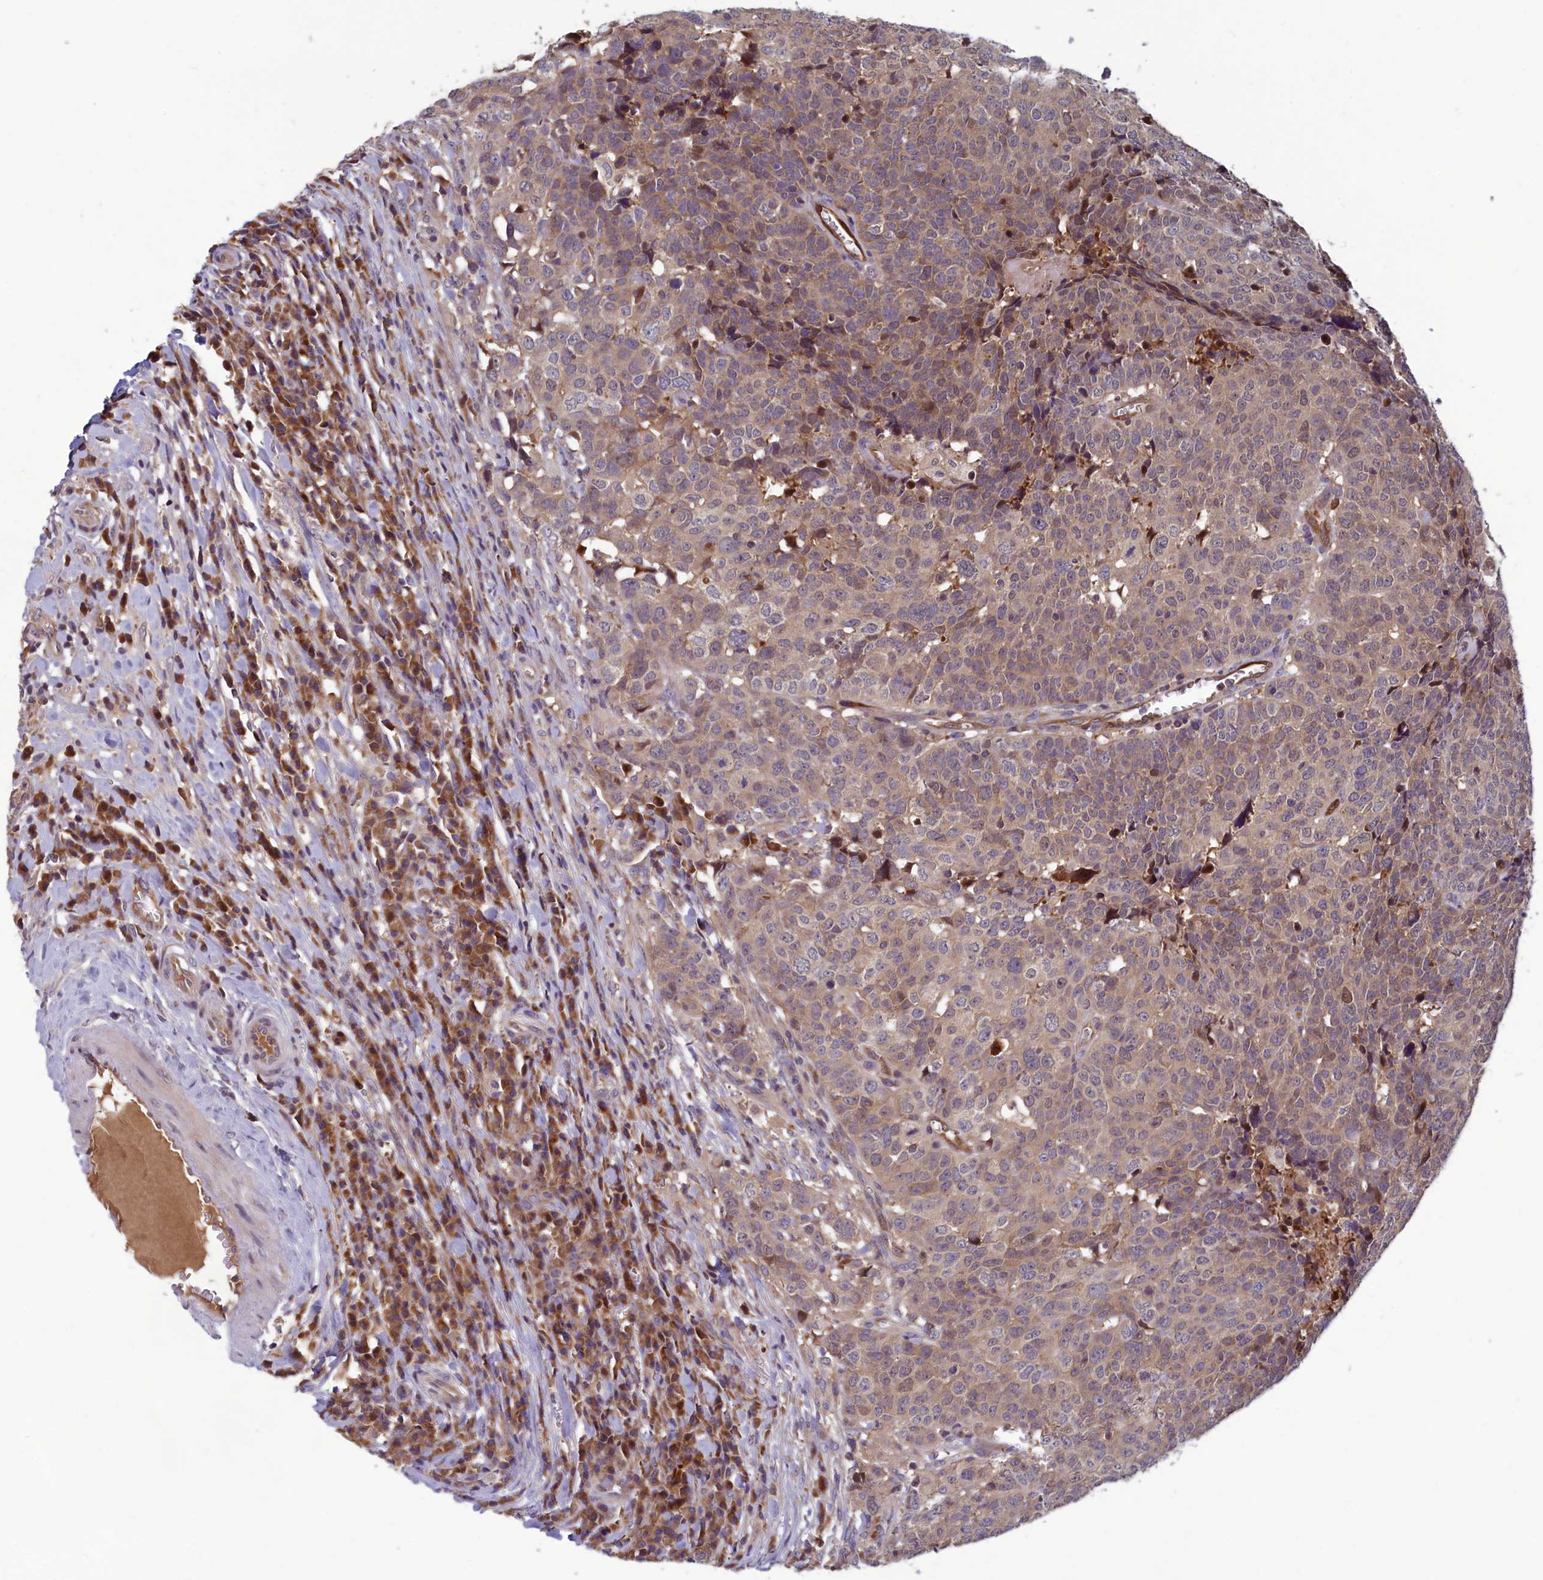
{"staining": {"intensity": "weak", "quantity": "25%-75%", "location": "cytoplasmic/membranous"}, "tissue": "head and neck cancer", "cell_type": "Tumor cells", "image_type": "cancer", "snomed": [{"axis": "morphology", "description": "Squamous cell carcinoma, NOS"}, {"axis": "topography", "description": "Head-Neck"}], "caption": "Head and neck squamous cell carcinoma stained with a brown dye demonstrates weak cytoplasmic/membranous positive staining in approximately 25%-75% of tumor cells.", "gene": "CCDC15", "patient": {"sex": "male", "age": 66}}